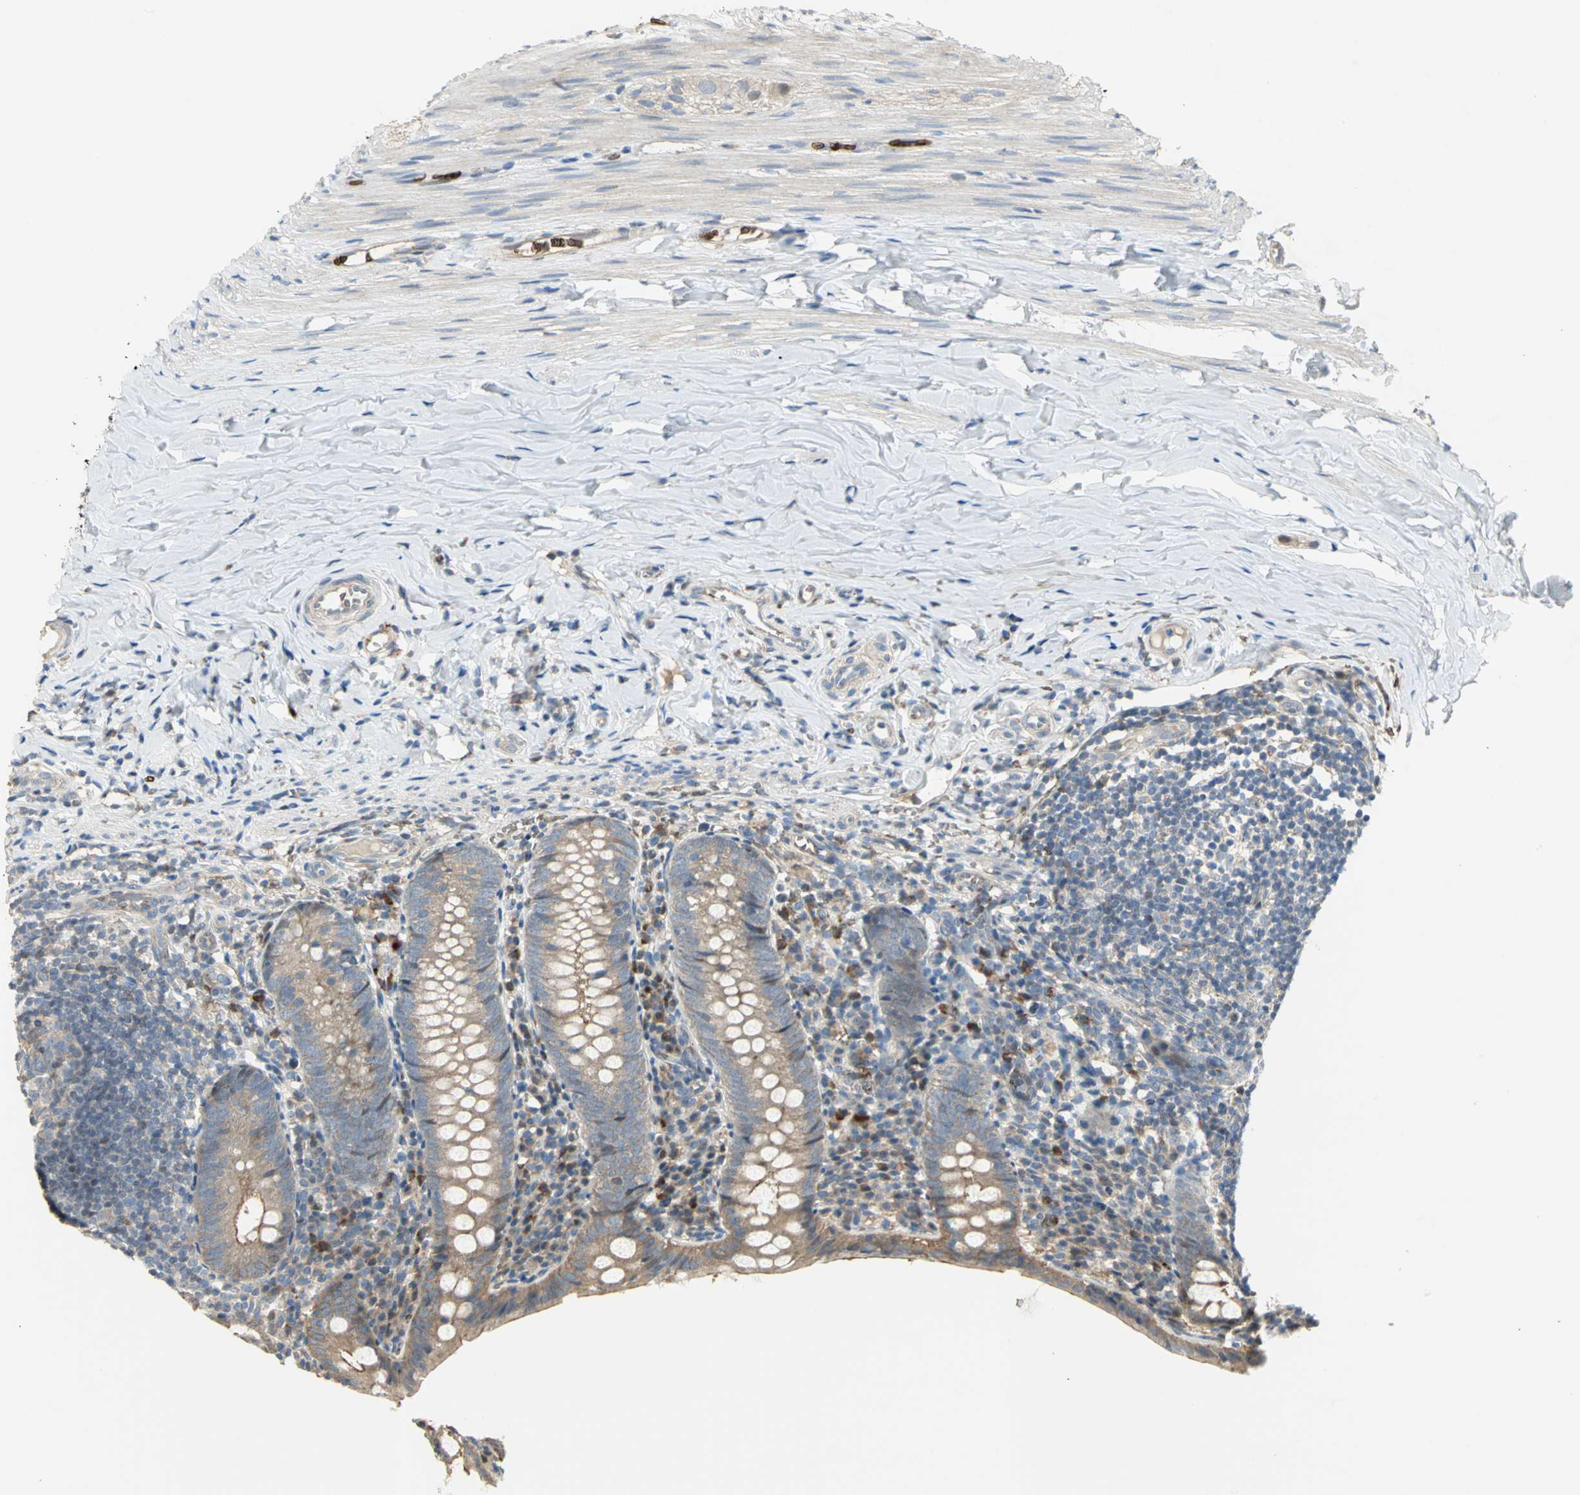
{"staining": {"intensity": "moderate", "quantity": ">75%", "location": "cytoplasmic/membranous"}, "tissue": "appendix", "cell_type": "Glandular cells", "image_type": "normal", "snomed": [{"axis": "morphology", "description": "Normal tissue, NOS"}, {"axis": "topography", "description": "Appendix"}], "caption": "Immunohistochemical staining of unremarkable appendix displays moderate cytoplasmic/membranous protein expression in about >75% of glandular cells.", "gene": "ANK1", "patient": {"sex": "female", "age": 10}}